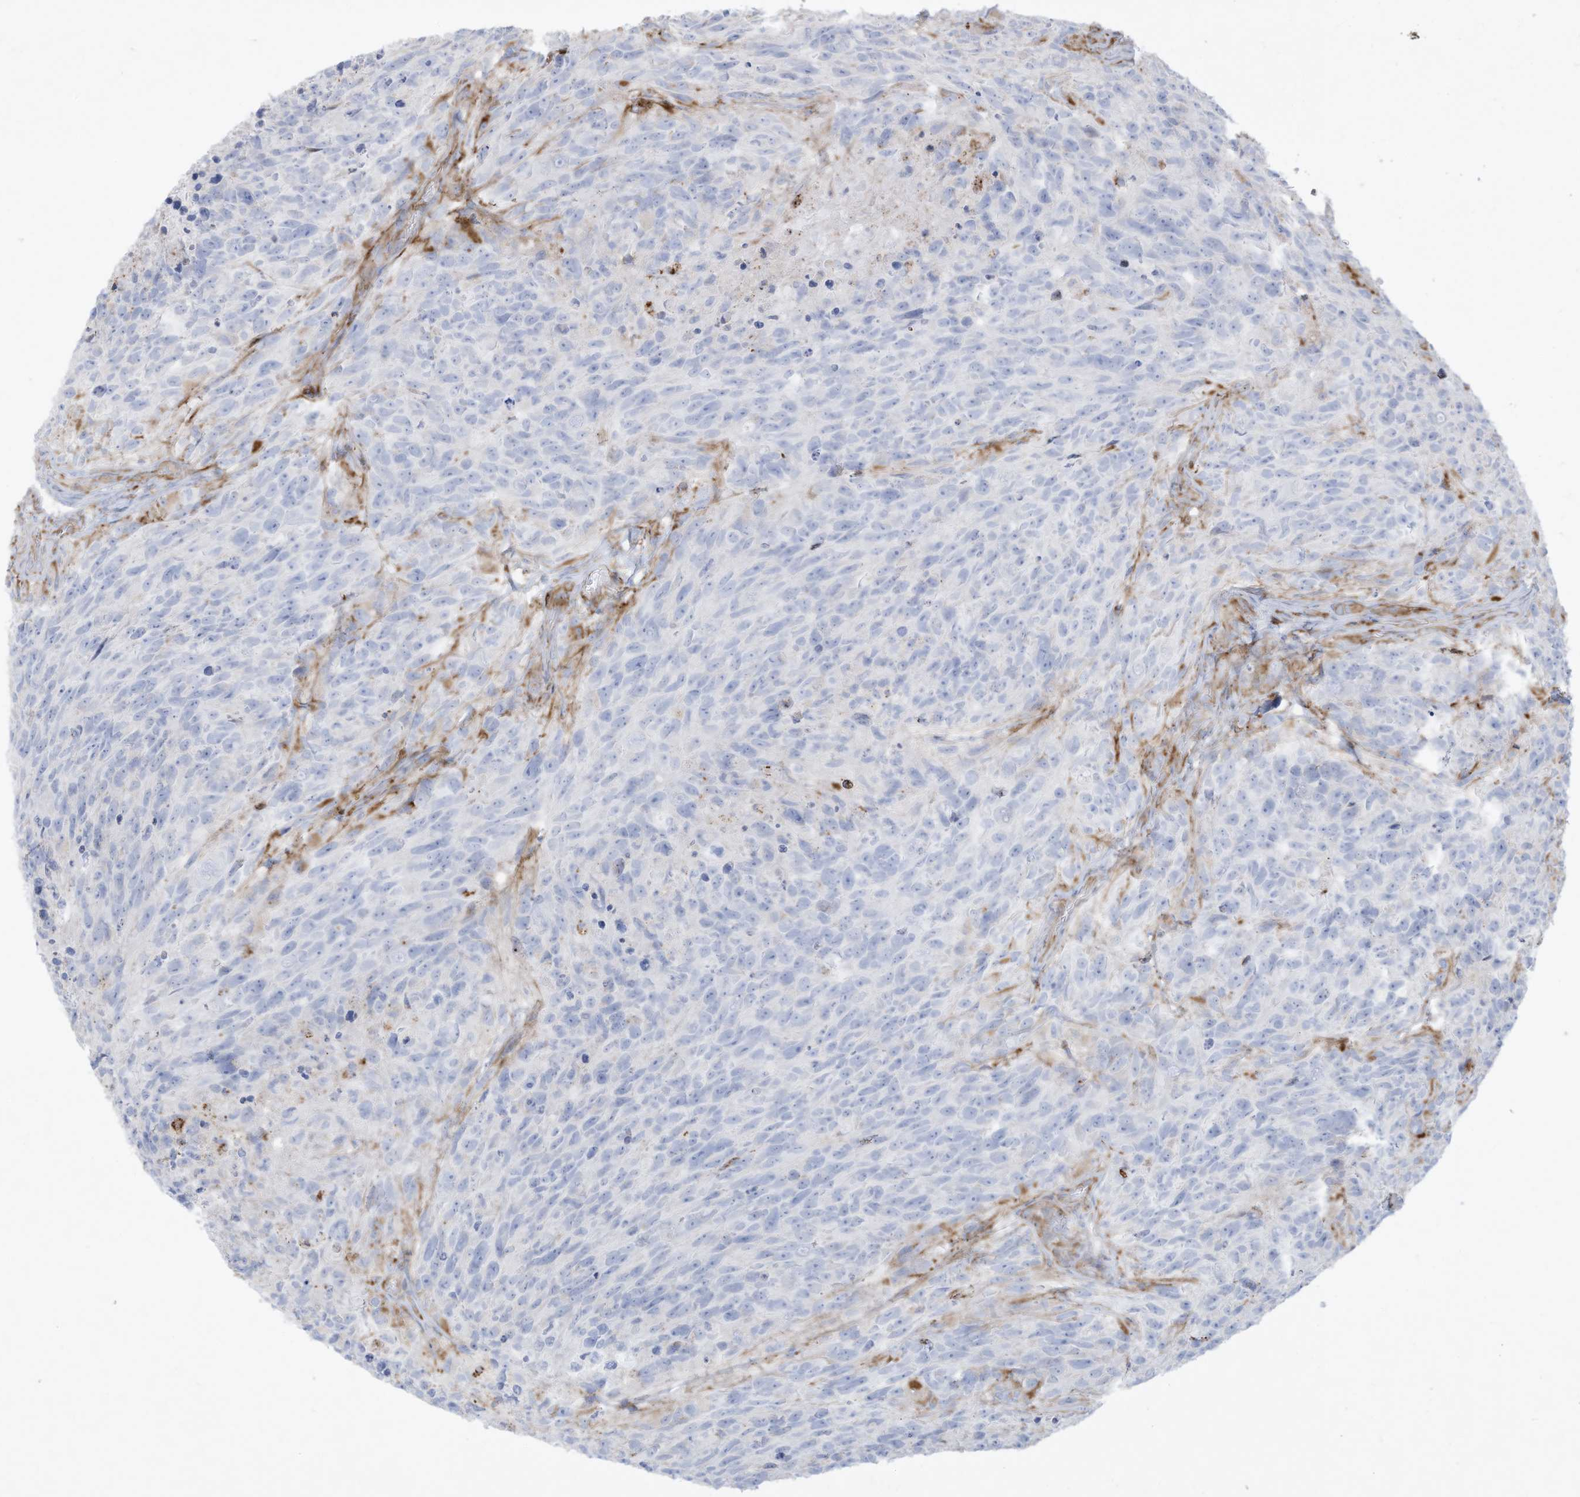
{"staining": {"intensity": "negative", "quantity": "none", "location": "none"}, "tissue": "glioma", "cell_type": "Tumor cells", "image_type": "cancer", "snomed": [{"axis": "morphology", "description": "Glioma, malignant, High grade"}, {"axis": "topography", "description": "Brain"}], "caption": "DAB immunohistochemical staining of human glioma reveals no significant expression in tumor cells.", "gene": "THNSL2", "patient": {"sex": "male", "age": 69}}